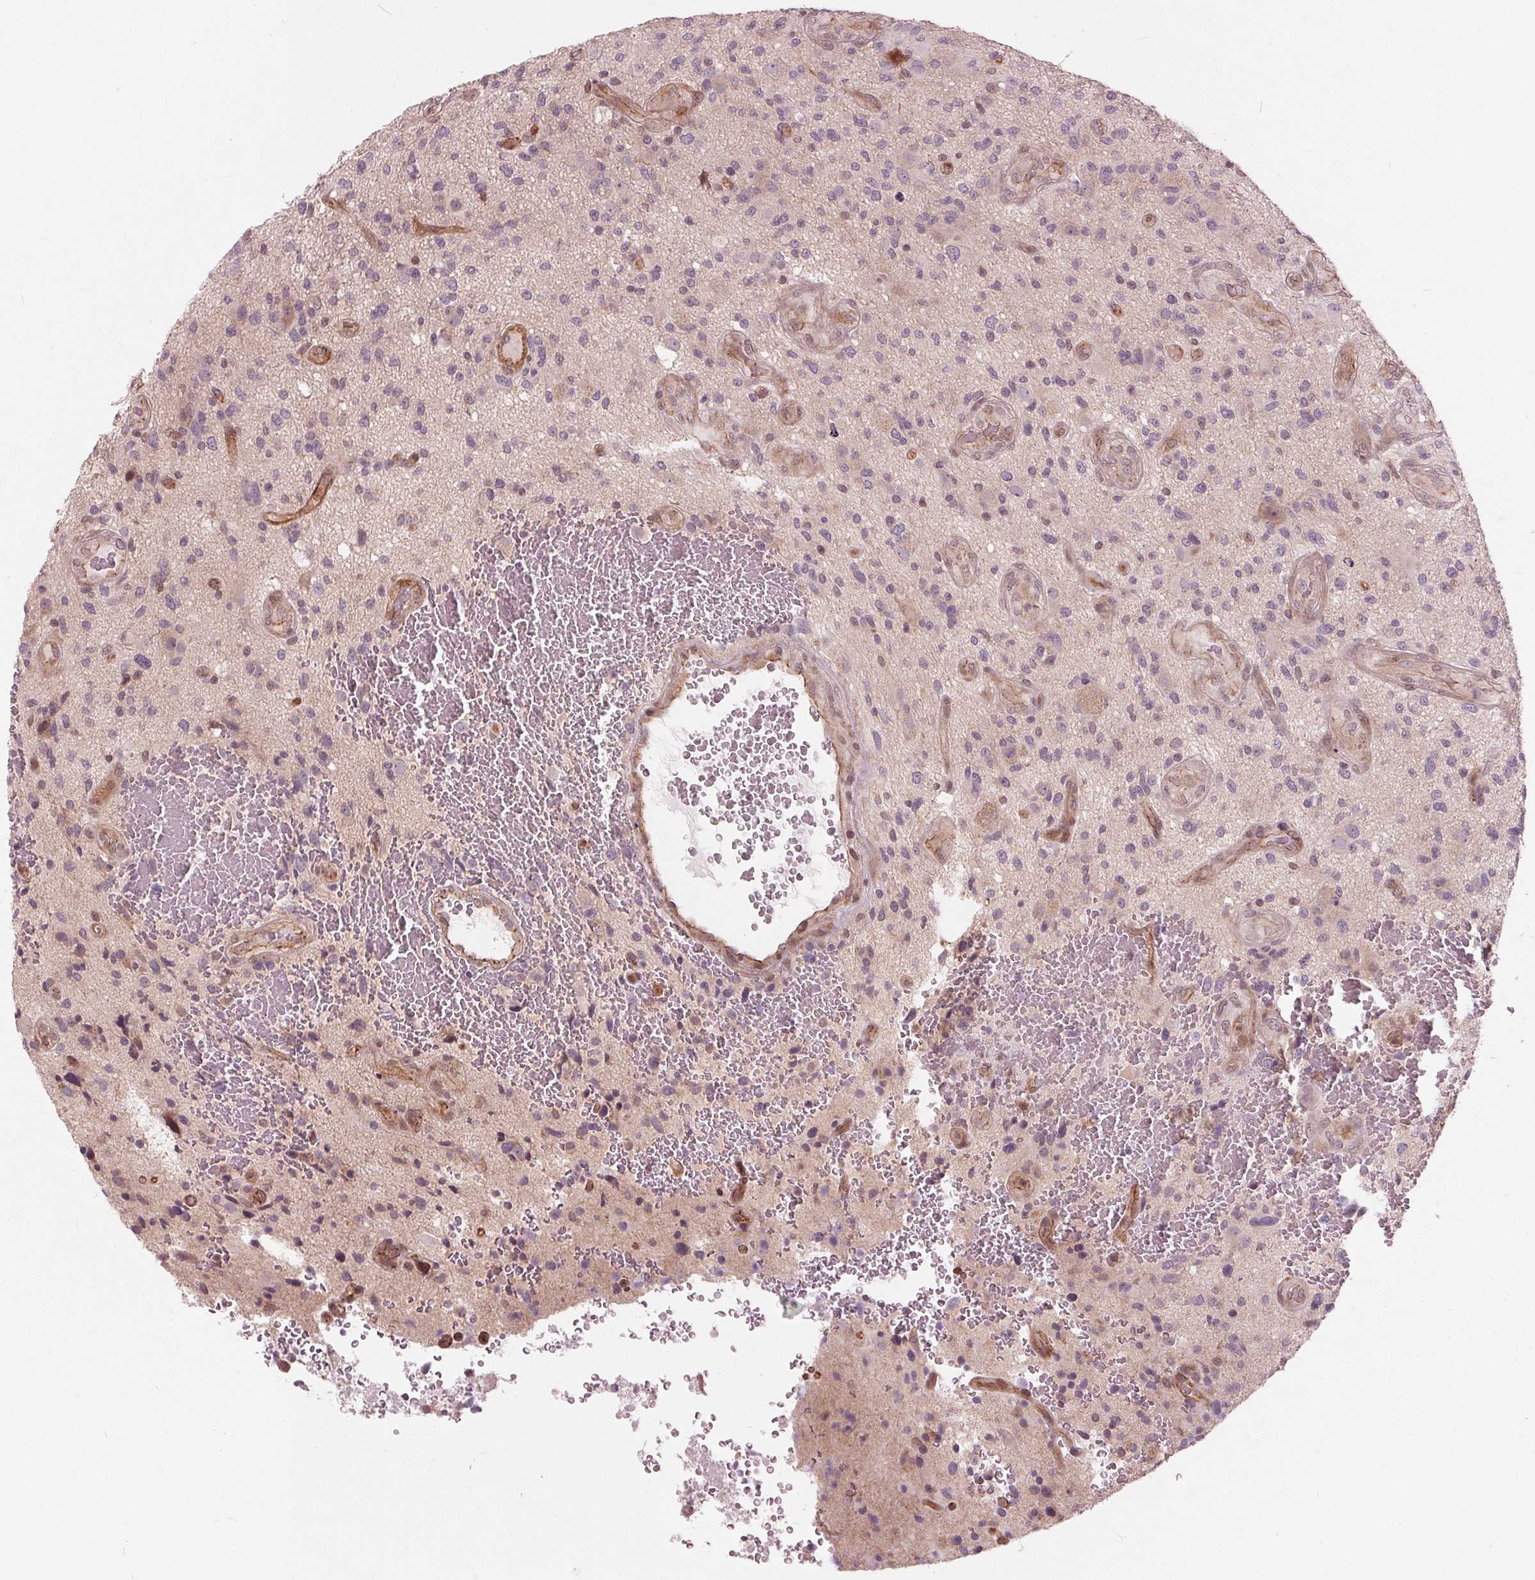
{"staining": {"intensity": "negative", "quantity": "none", "location": "none"}, "tissue": "glioma", "cell_type": "Tumor cells", "image_type": "cancer", "snomed": [{"axis": "morphology", "description": "Glioma, malignant, High grade"}, {"axis": "topography", "description": "Brain"}], "caption": "Immunohistochemistry (IHC) of glioma exhibits no staining in tumor cells.", "gene": "TXNIP", "patient": {"sex": "male", "age": 47}}